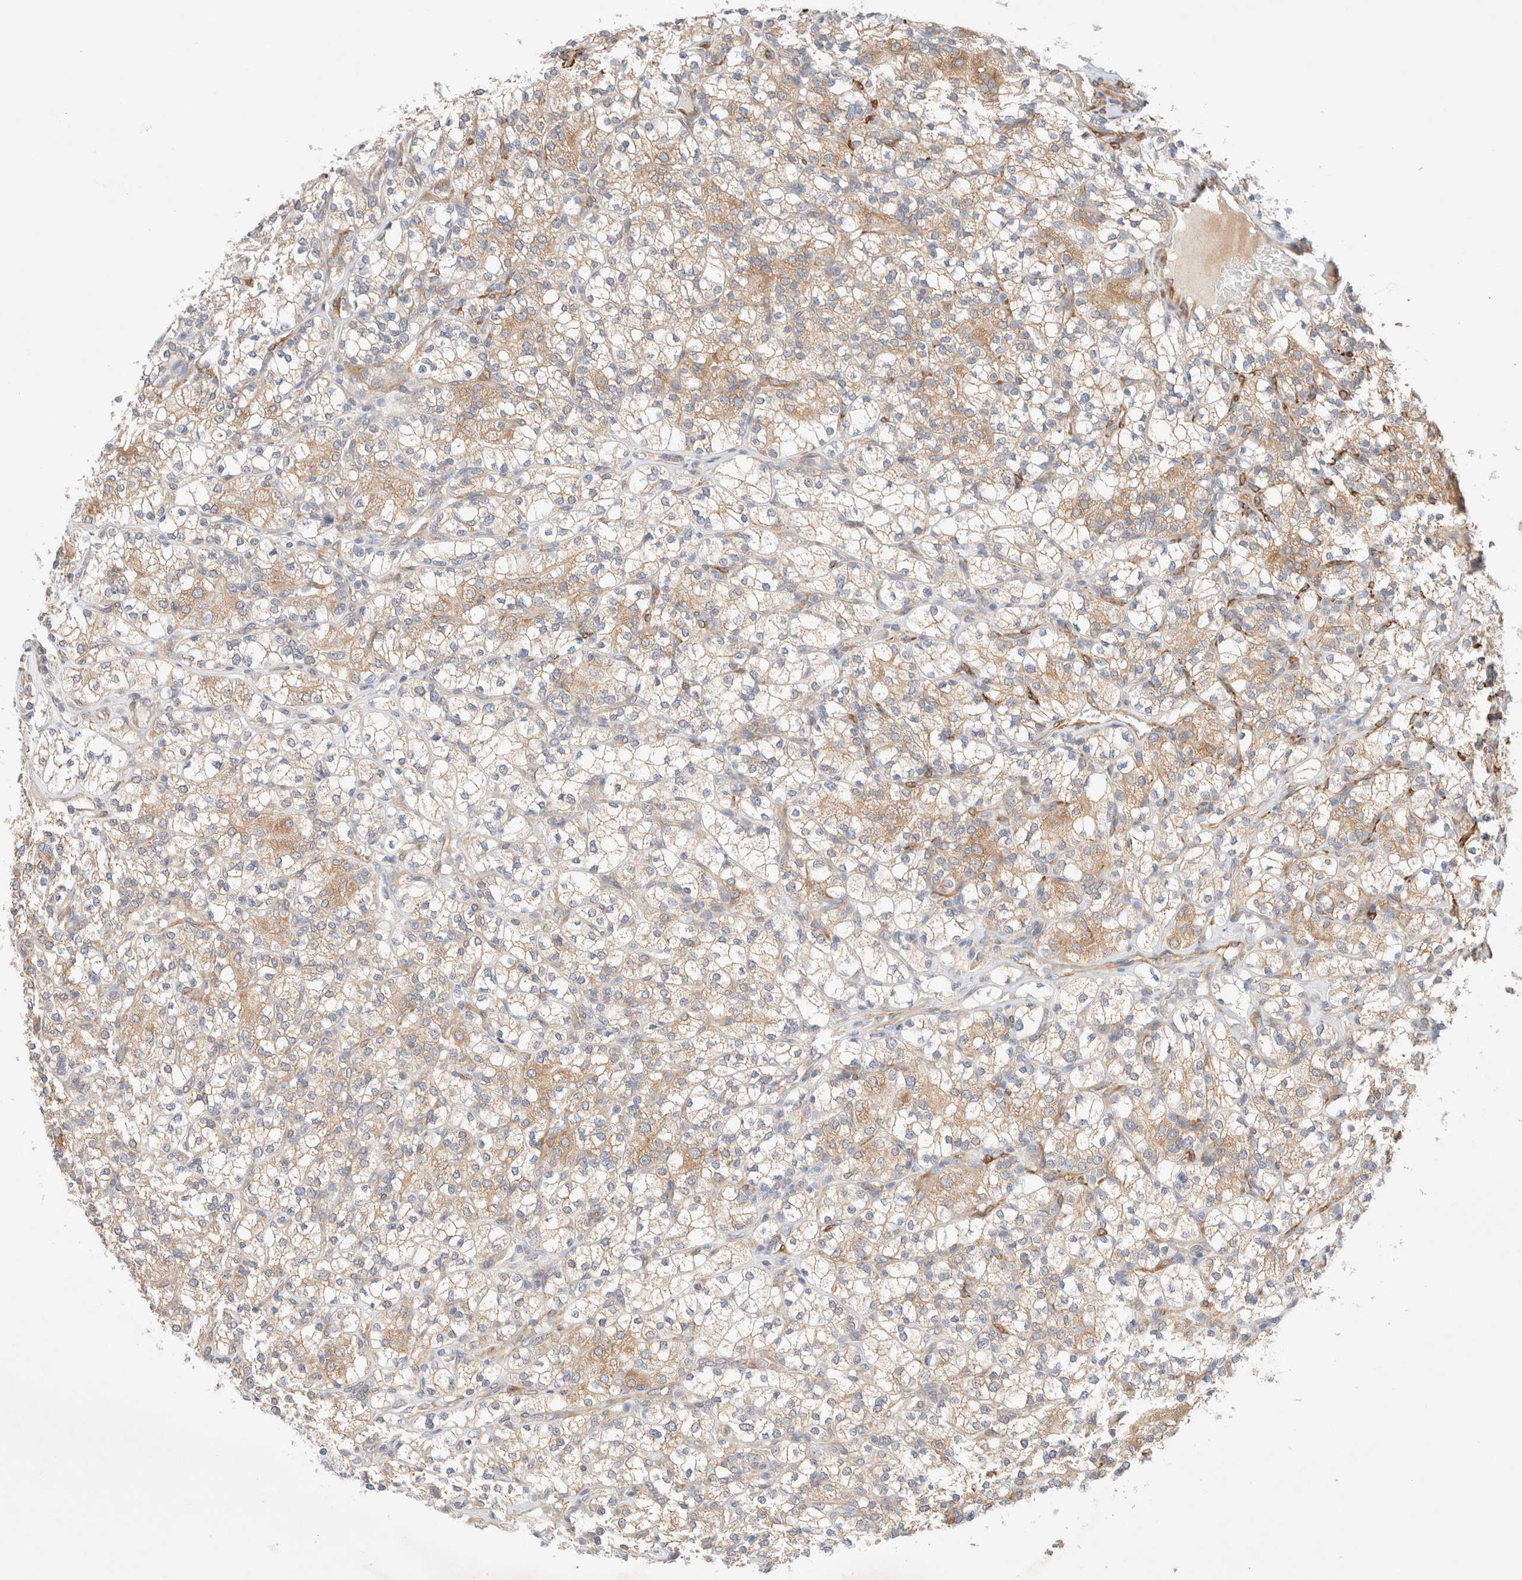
{"staining": {"intensity": "moderate", "quantity": "25%-75%", "location": "cytoplasmic/membranous"}, "tissue": "renal cancer", "cell_type": "Tumor cells", "image_type": "cancer", "snomed": [{"axis": "morphology", "description": "Adenocarcinoma, NOS"}, {"axis": "topography", "description": "Kidney"}], "caption": "Human renal adenocarcinoma stained with a protein marker exhibits moderate staining in tumor cells.", "gene": "RRP15", "patient": {"sex": "male", "age": 77}}